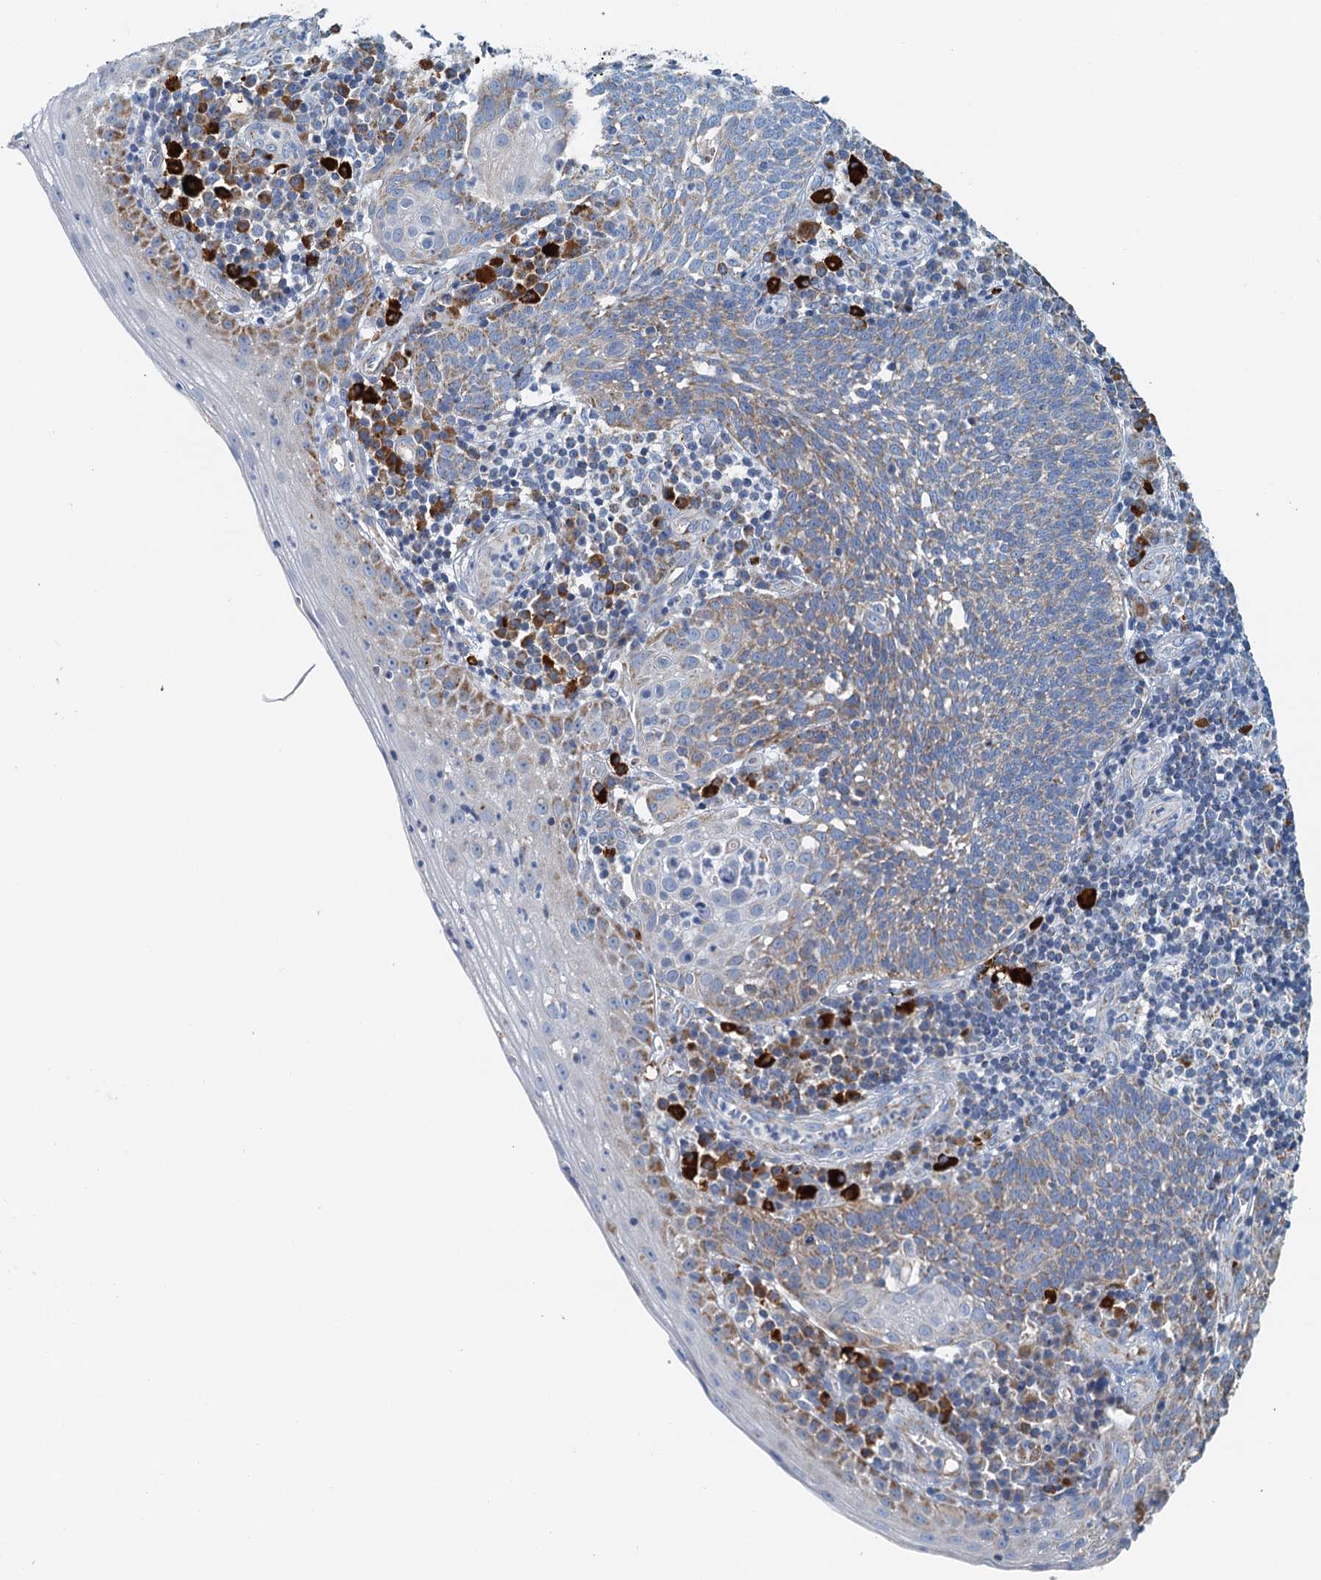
{"staining": {"intensity": "moderate", "quantity": "<25%", "location": "cytoplasmic/membranous"}, "tissue": "cervical cancer", "cell_type": "Tumor cells", "image_type": "cancer", "snomed": [{"axis": "morphology", "description": "Squamous cell carcinoma, NOS"}, {"axis": "topography", "description": "Cervix"}], "caption": "Immunohistochemistry (DAB) staining of human cervical cancer (squamous cell carcinoma) exhibits moderate cytoplasmic/membranous protein positivity in about <25% of tumor cells.", "gene": "POC1A", "patient": {"sex": "female", "age": 34}}